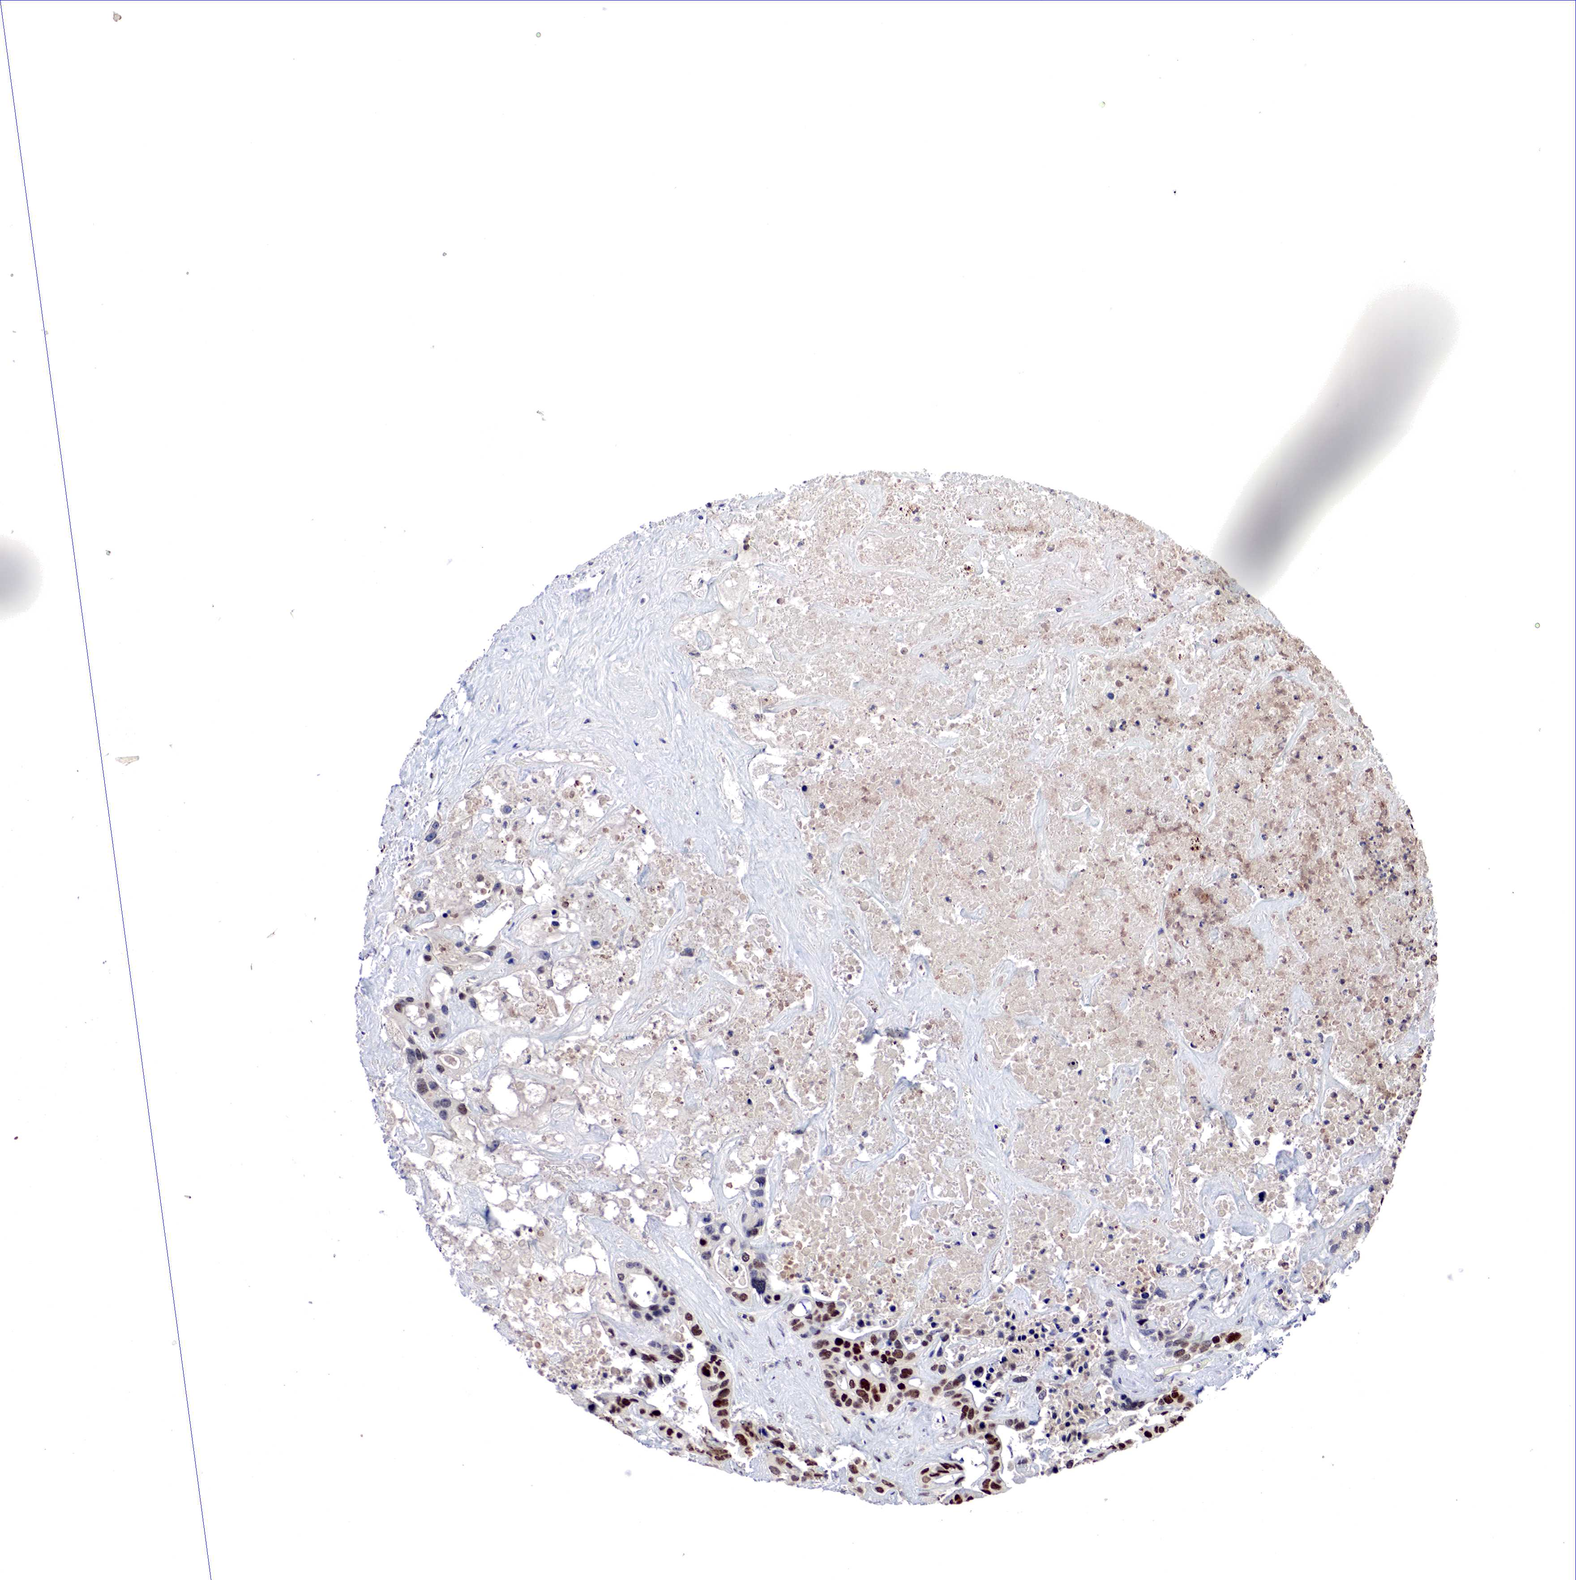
{"staining": {"intensity": "strong", "quantity": "25%-75%", "location": "nuclear"}, "tissue": "liver cancer", "cell_type": "Tumor cells", "image_type": "cancer", "snomed": [{"axis": "morphology", "description": "Cholangiocarcinoma"}, {"axis": "topography", "description": "Liver"}], "caption": "Immunohistochemistry (IHC) (DAB) staining of human cholangiocarcinoma (liver) reveals strong nuclear protein positivity in approximately 25%-75% of tumor cells. (Stains: DAB in brown, nuclei in blue, Microscopy: brightfield microscopy at high magnification).", "gene": "DACH2", "patient": {"sex": "female", "age": 65}}